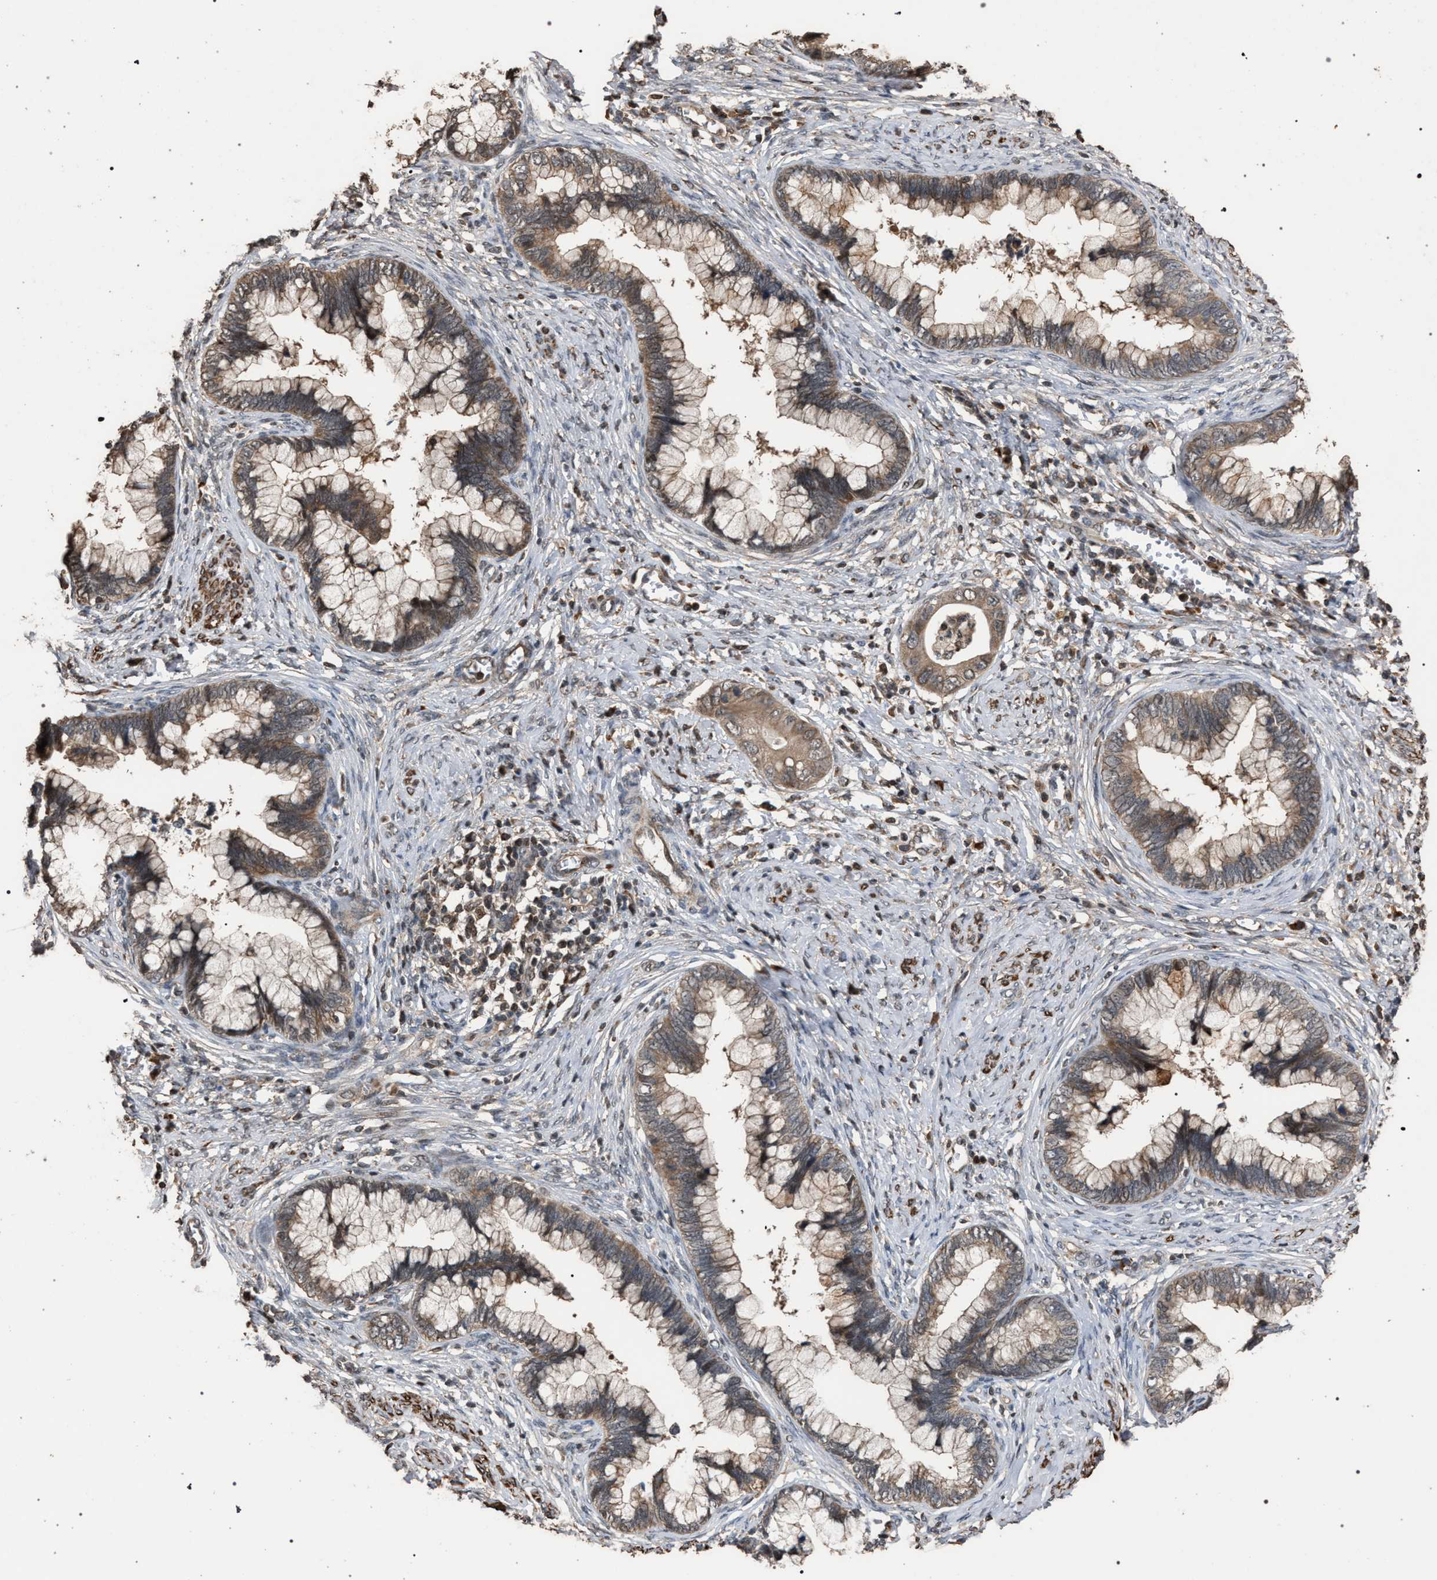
{"staining": {"intensity": "moderate", "quantity": ">75%", "location": "cytoplasmic/membranous"}, "tissue": "cervical cancer", "cell_type": "Tumor cells", "image_type": "cancer", "snomed": [{"axis": "morphology", "description": "Adenocarcinoma, NOS"}, {"axis": "topography", "description": "Cervix"}], "caption": "Tumor cells exhibit medium levels of moderate cytoplasmic/membranous positivity in approximately >75% of cells in cervical cancer.", "gene": "NAA35", "patient": {"sex": "female", "age": 44}}